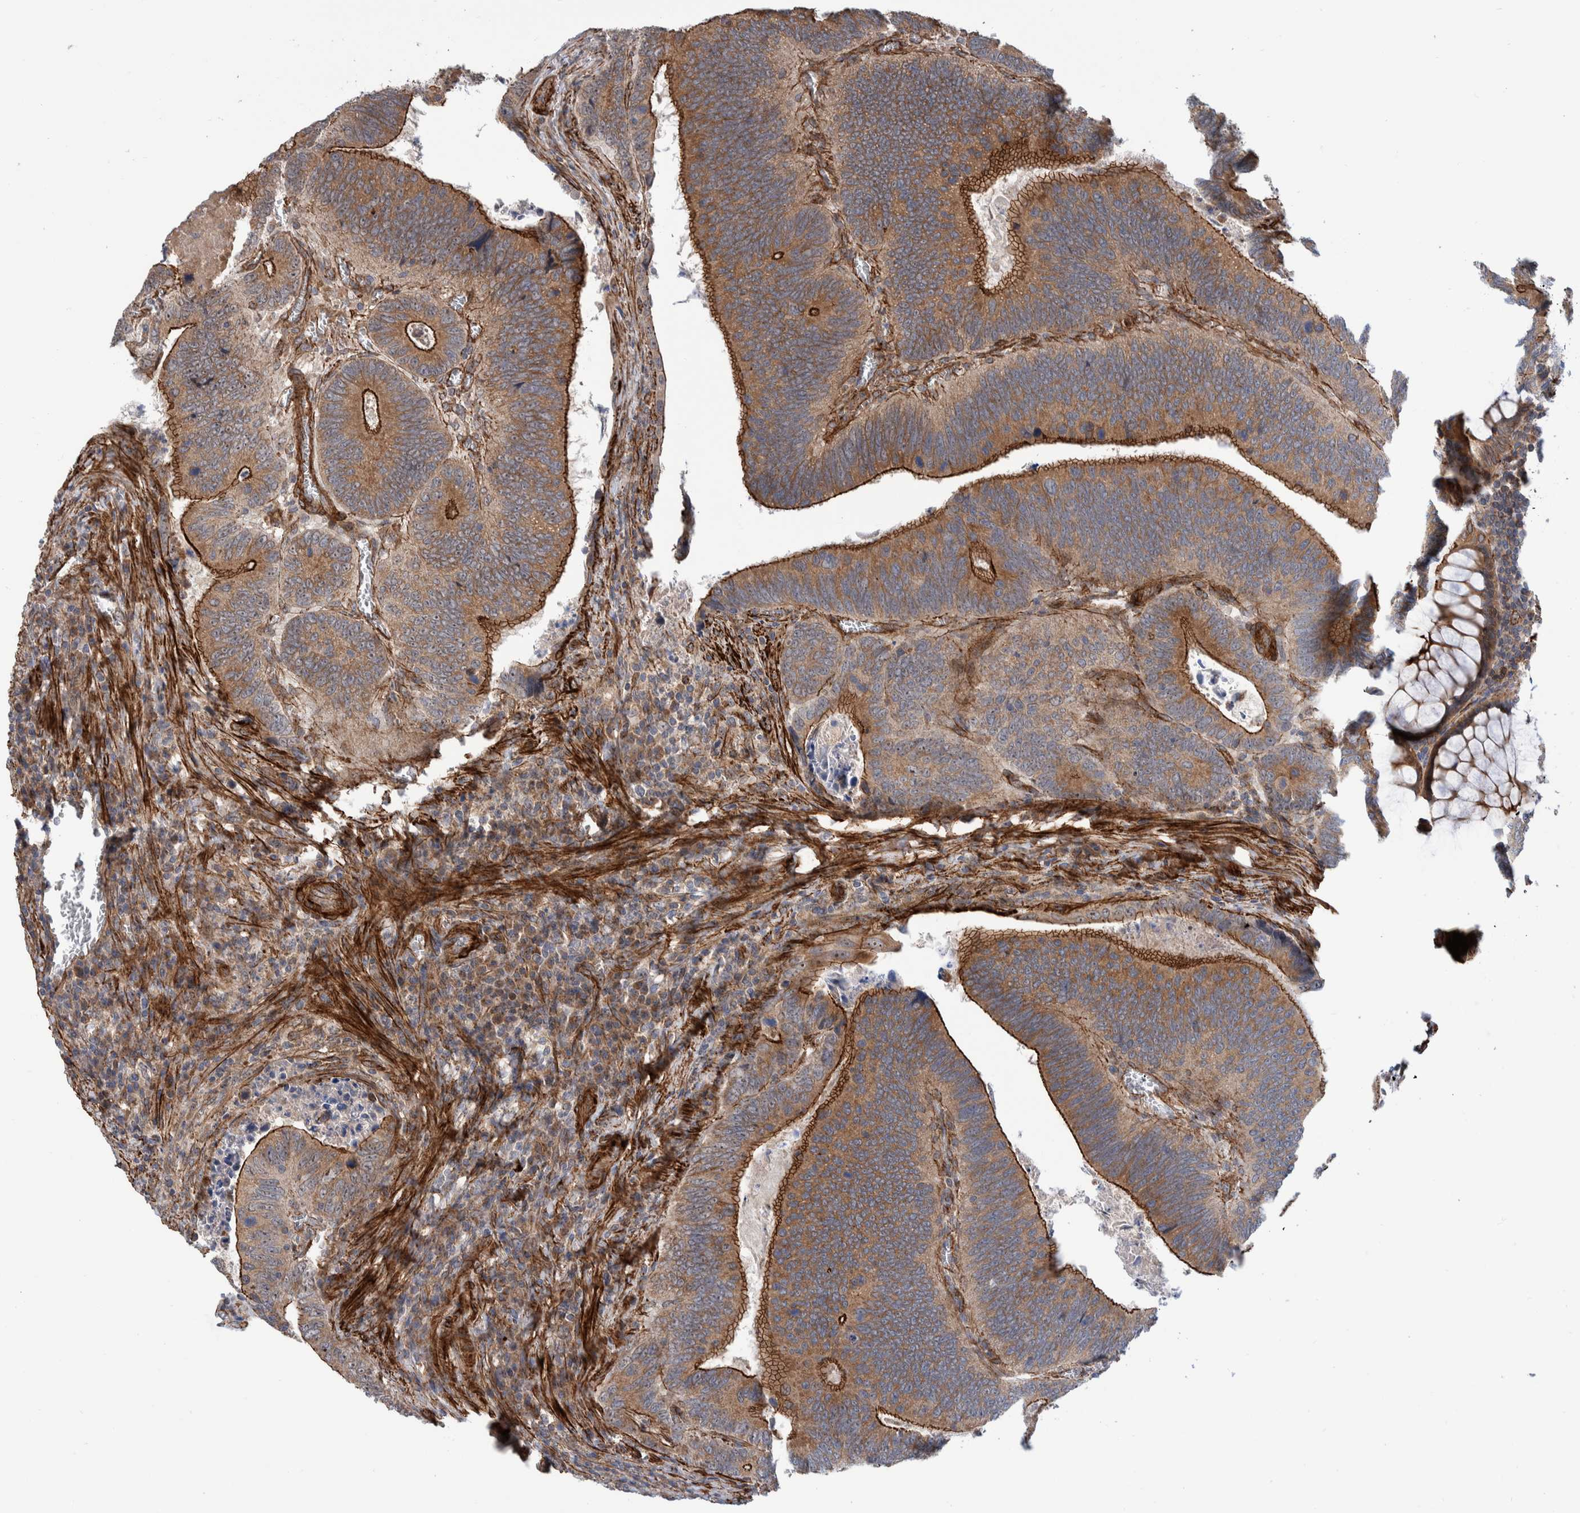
{"staining": {"intensity": "strong", "quantity": "25%-75%", "location": "cytoplasmic/membranous"}, "tissue": "colorectal cancer", "cell_type": "Tumor cells", "image_type": "cancer", "snomed": [{"axis": "morphology", "description": "Inflammation, NOS"}, {"axis": "morphology", "description": "Adenocarcinoma, NOS"}, {"axis": "topography", "description": "Colon"}], "caption": "This is a histology image of IHC staining of colorectal adenocarcinoma, which shows strong staining in the cytoplasmic/membranous of tumor cells.", "gene": "SLC25A10", "patient": {"sex": "male", "age": 72}}